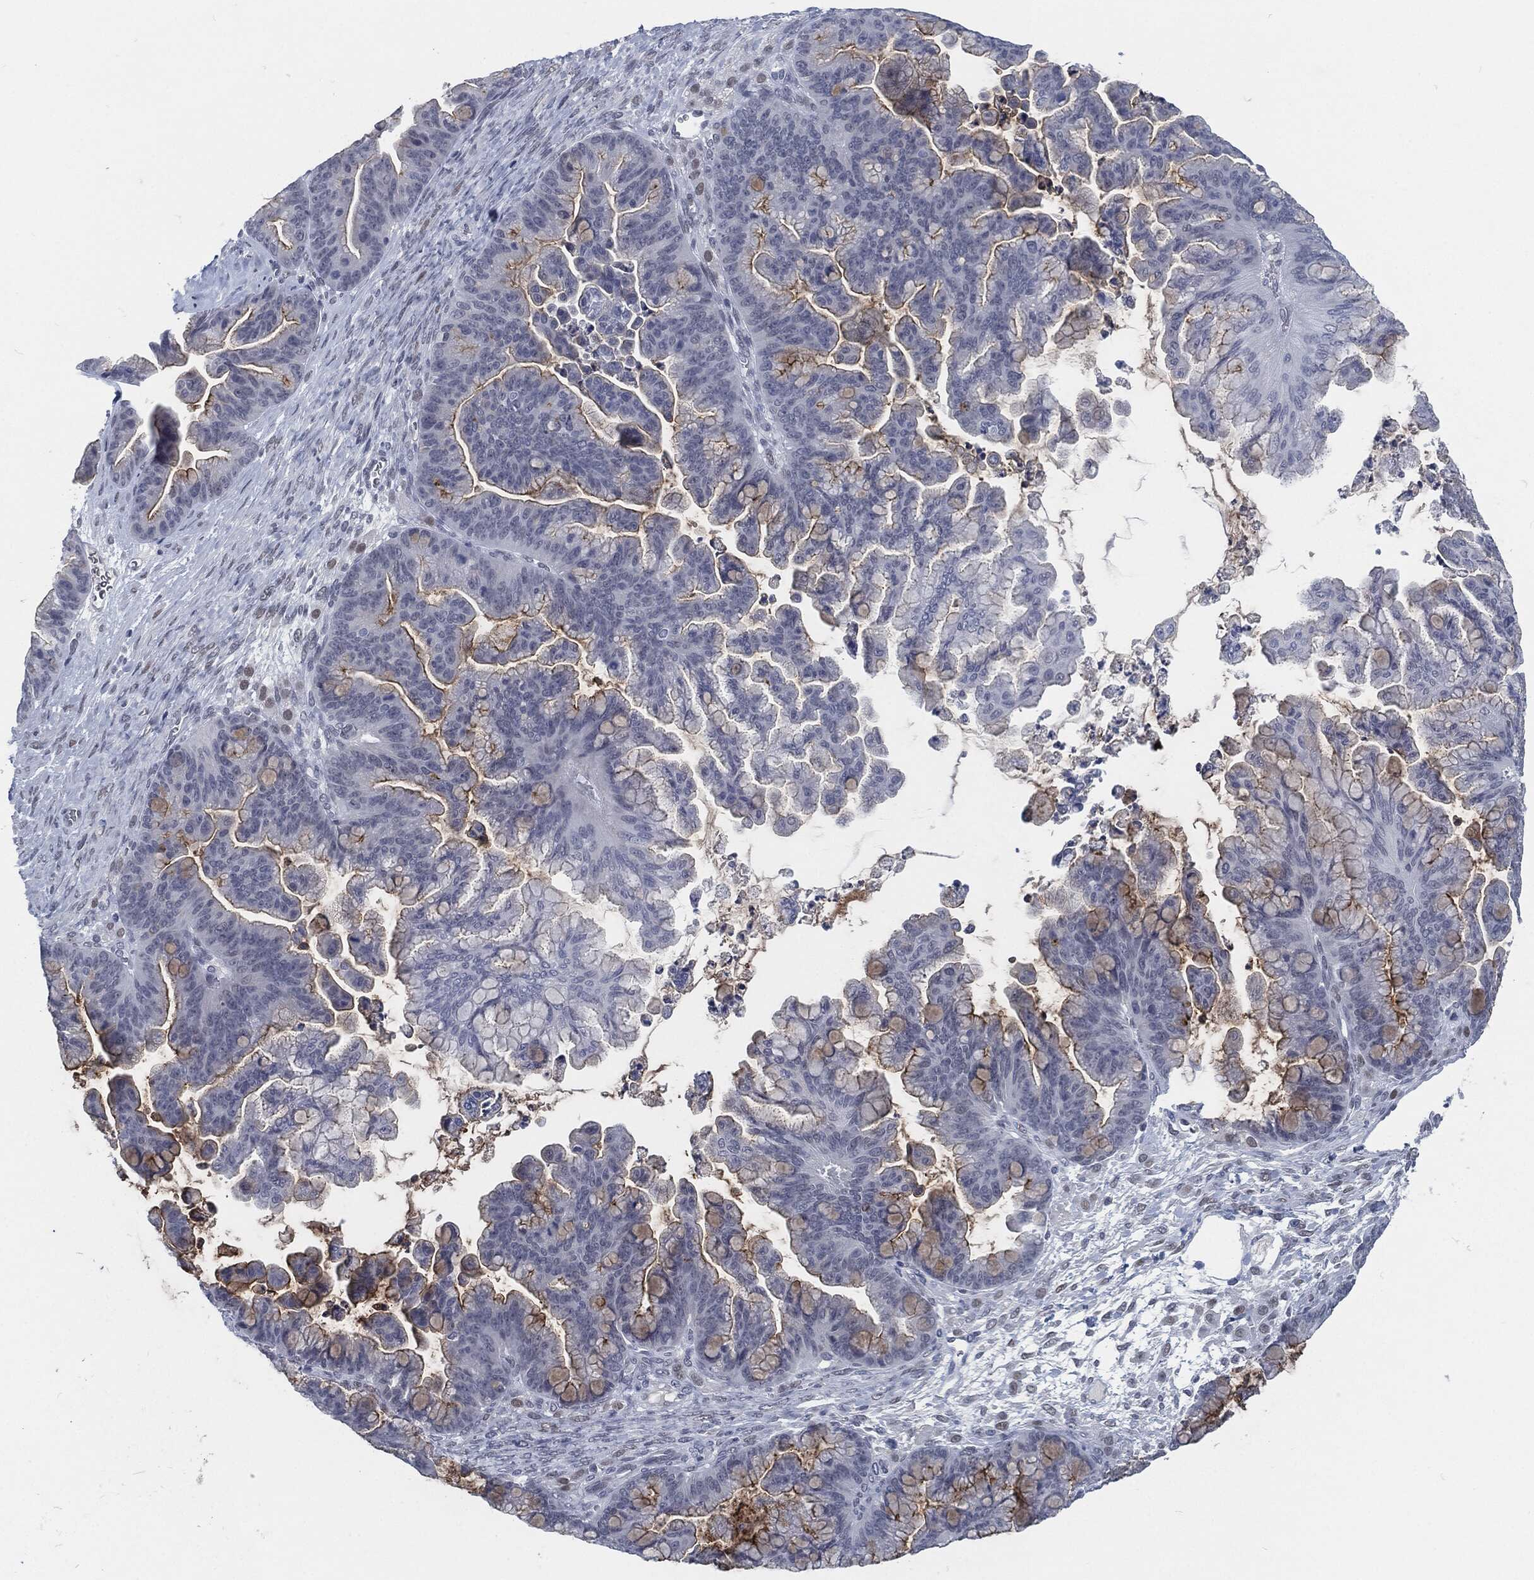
{"staining": {"intensity": "strong", "quantity": "25%-75%", "location": "cytoplasmic/membranous"}, "tissue": "ovarian cancer", "cell_type": "Tumor cells", "image_type": "cancer", "snomed": [{"axis": "morphology", "description": "Cystadenocarcinoma, mucinous, NOS"}, {"axis": "topography", "description": "Ovary"}], "caption": "A histopathology image of ovarian mucinous cystadenocarcinoma stained for a protein displays strong cytoplasmic/membranous brown staining in tumor cells. Nuclei are stained in blue.", "gene": "PROM1", "patient": {"sex": "female", "age": 67}}